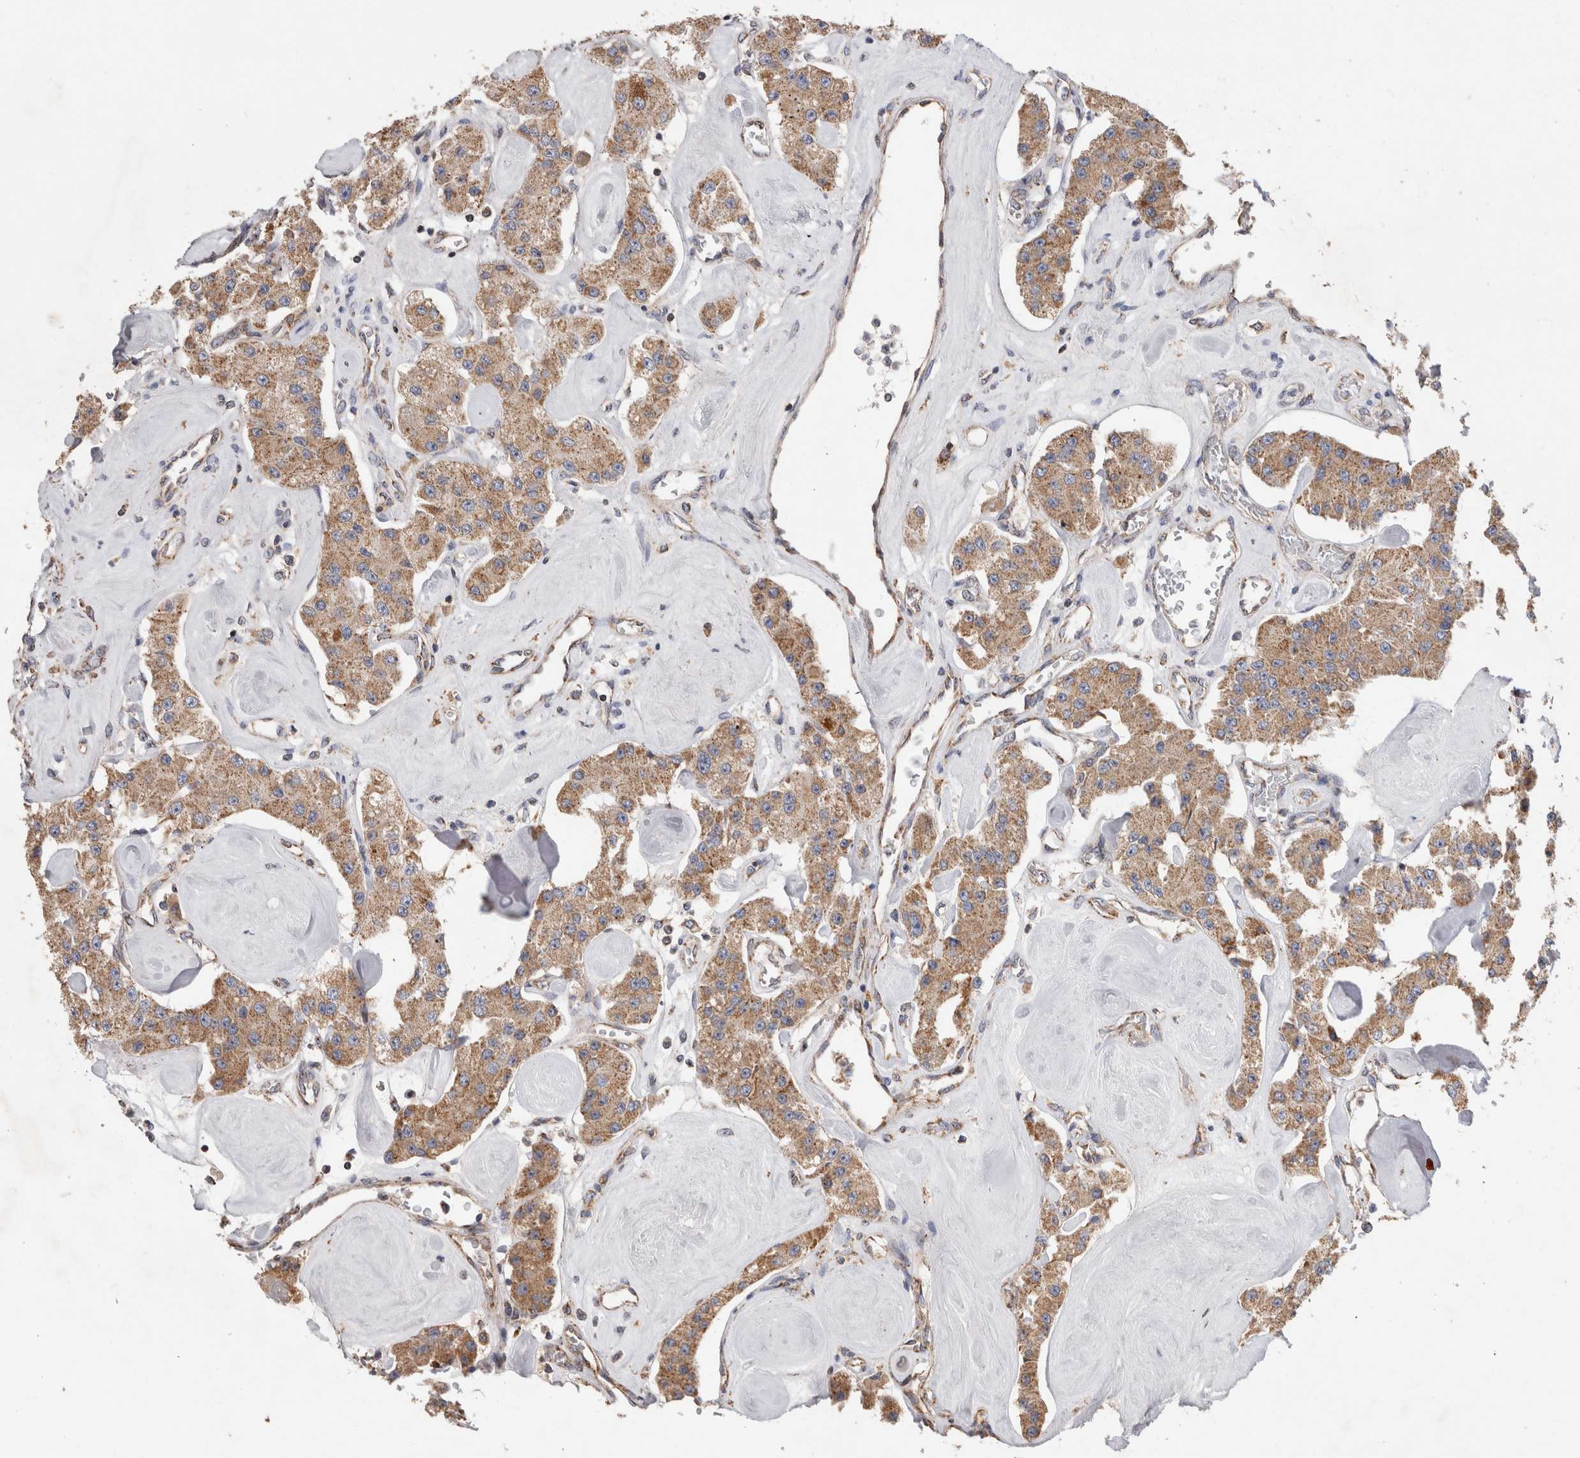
{"staining": {"intensity": "moderate", "quantity": ">75%", "location": "cytoplasmic/membranous"}, "tissue": "carcinoid", "cell_type": "Tumor cells", "image_type": "cancer", "snomed": [{"axis": "morphology", "description": "Carcinoid, malignant, NOS"}, {"axis": "topography", "description": "Pancreas"}], "caption": "The histopathology image demonstrates immunohistochemical staining of carcinoid. There is moderate cytoplasmic/membranous positivity is identified in approximately >75% of tumor cells.", "gene": "IARS2", "patient": {"sex": "male", "age": 41}}